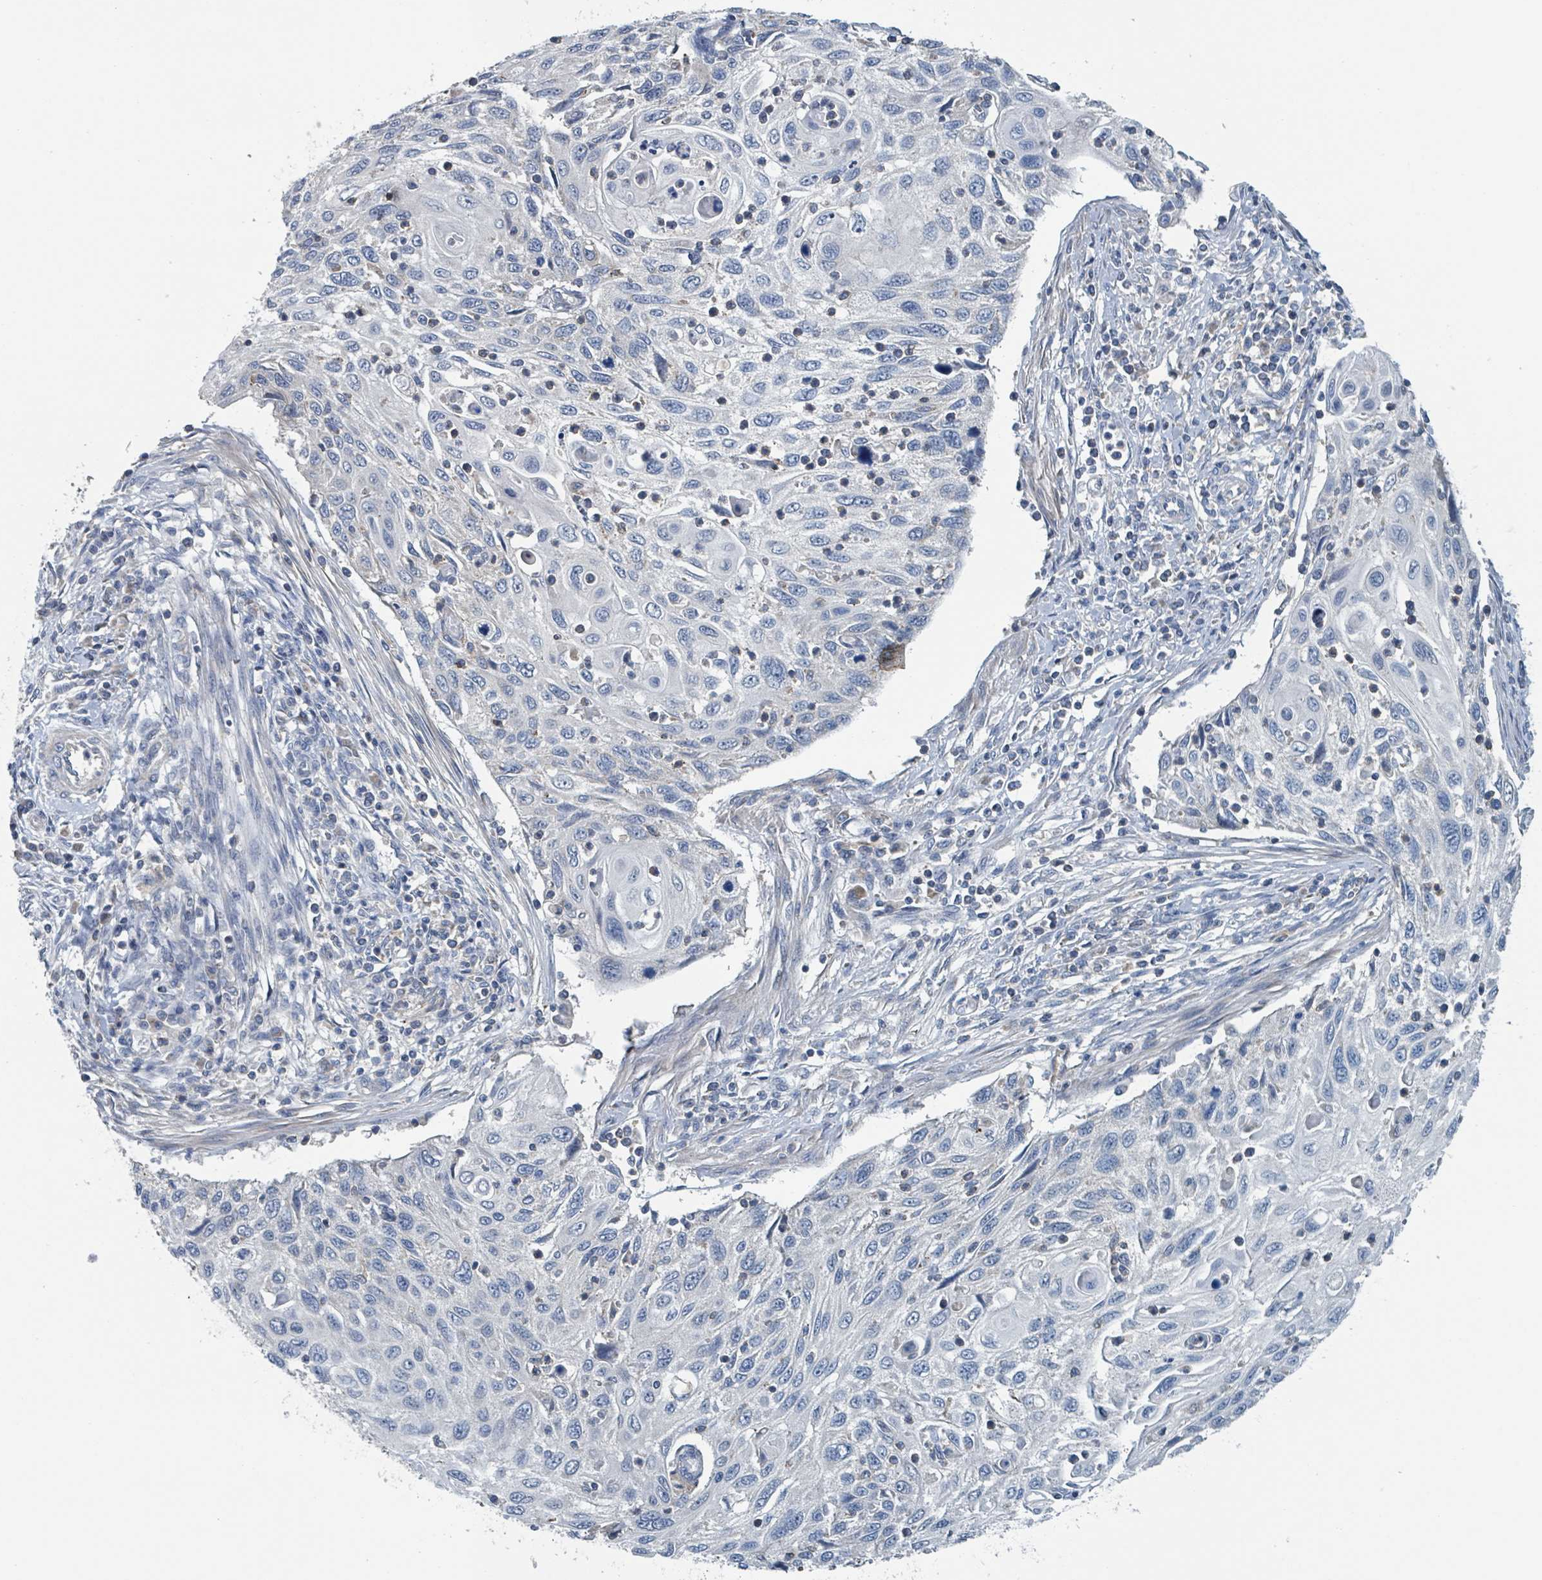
{"staining": {"intensity": "negative", "quantity": "none", "location": "none"}, "tissue": "cervical cancer", "cell_type": "Tumor cells", "image_type": "cancer", "snomed": [{"axis": "morphology", "description": "Squamous cell carcinoma, NOS"}, {"axis": "topography", "description": "Cervix"}], "caption": "Immunohistochemical staining of human cervical cancer shows no significant positivity in tumor cells.", "gene": "ACBD4", "patient": {"sex": "female", "age": 70}}